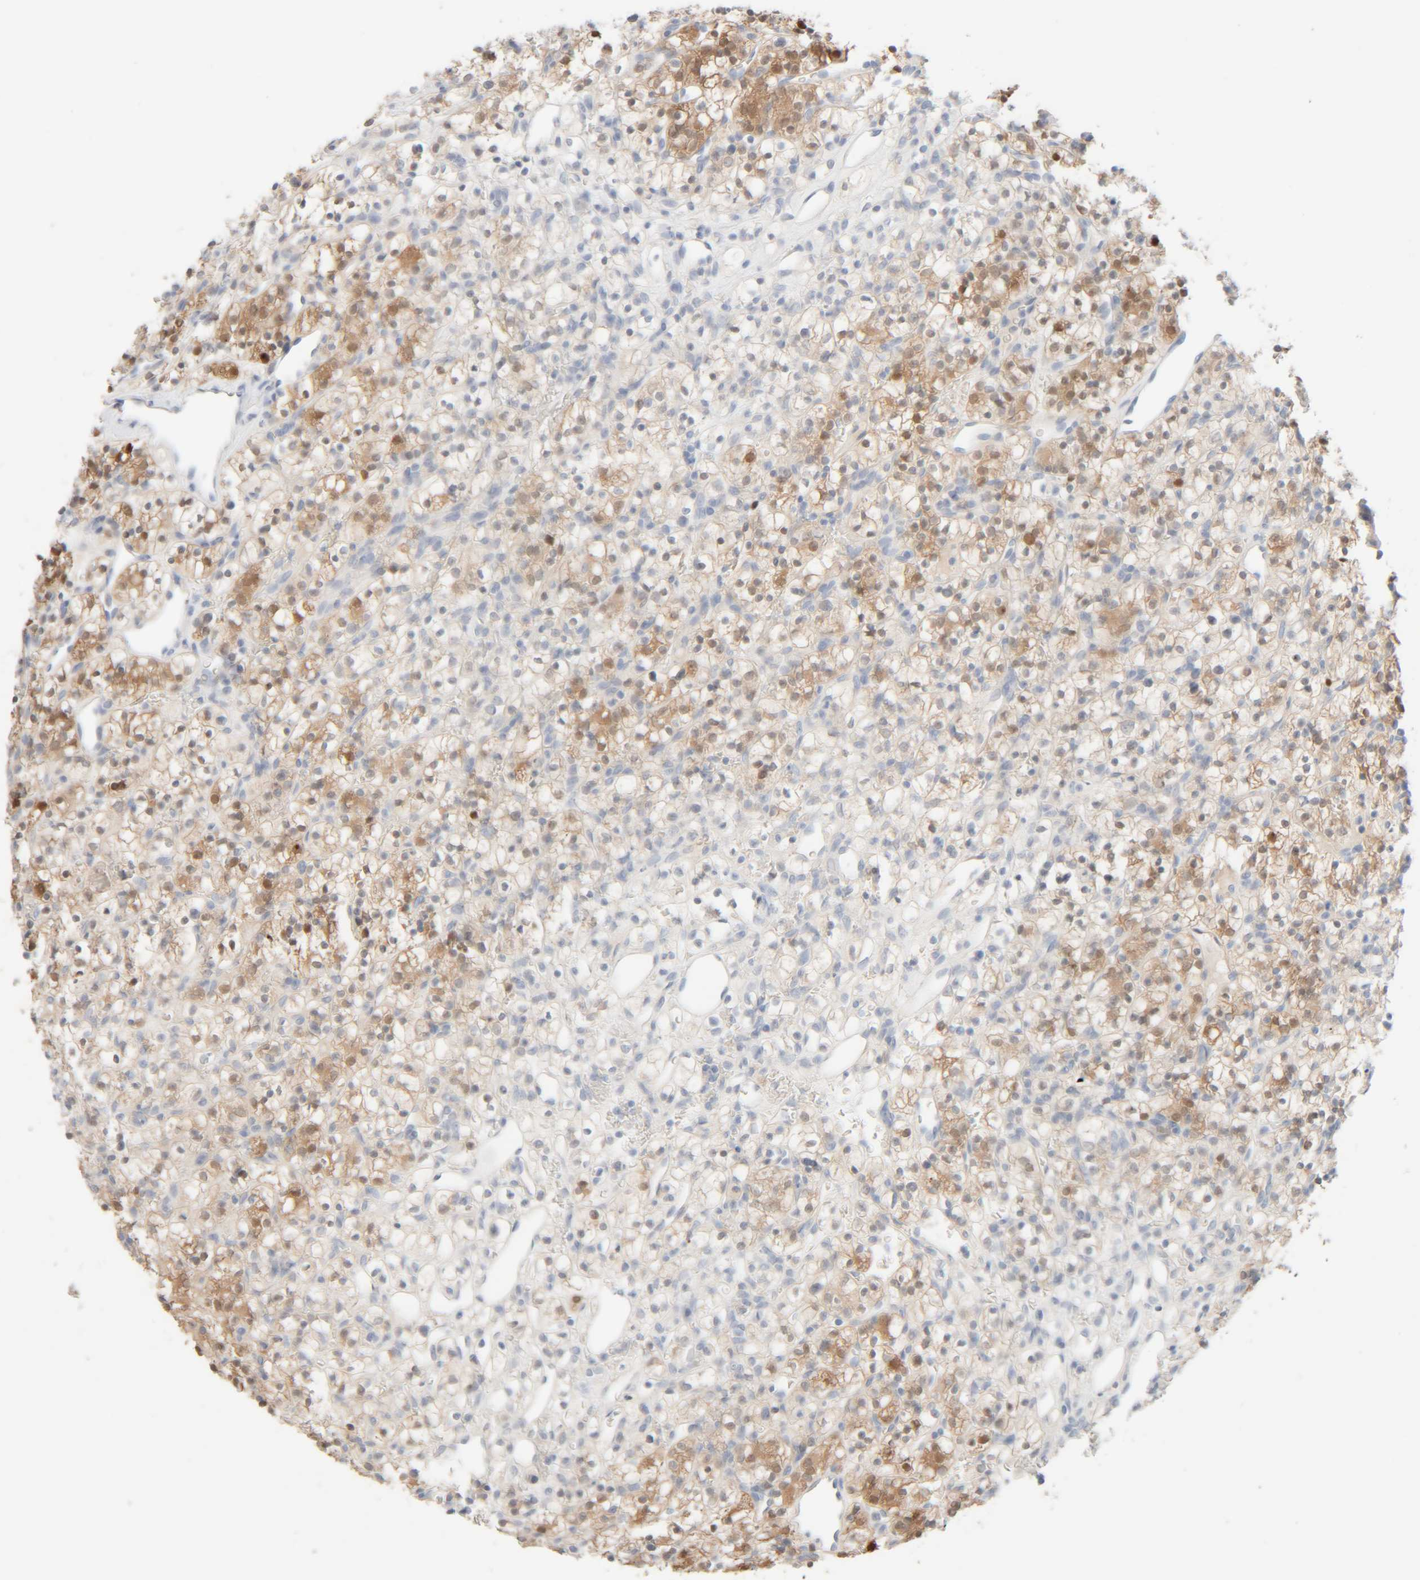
{"staining": {"intensity": "moderate", "quantity": "25%-75%", "location": "cytoplasmic/membranous,nuclear"}, "tissue": "renal cancer", "cell_type": "Tumor cells", "image_type": "cancer", "snomed": [{"axis": "morphology", "description": "Adenocarcinoma, NOS"}, {"axis": "topography", "description": "Kidney"}], "caption": "Renal cancer tissue exhibits moderate cytoplasmic/membranous and nuclear expression in about 25%-75% of tumor cells", "gene": "RIDA", "patient": {"sex": "female", "age": 57}}